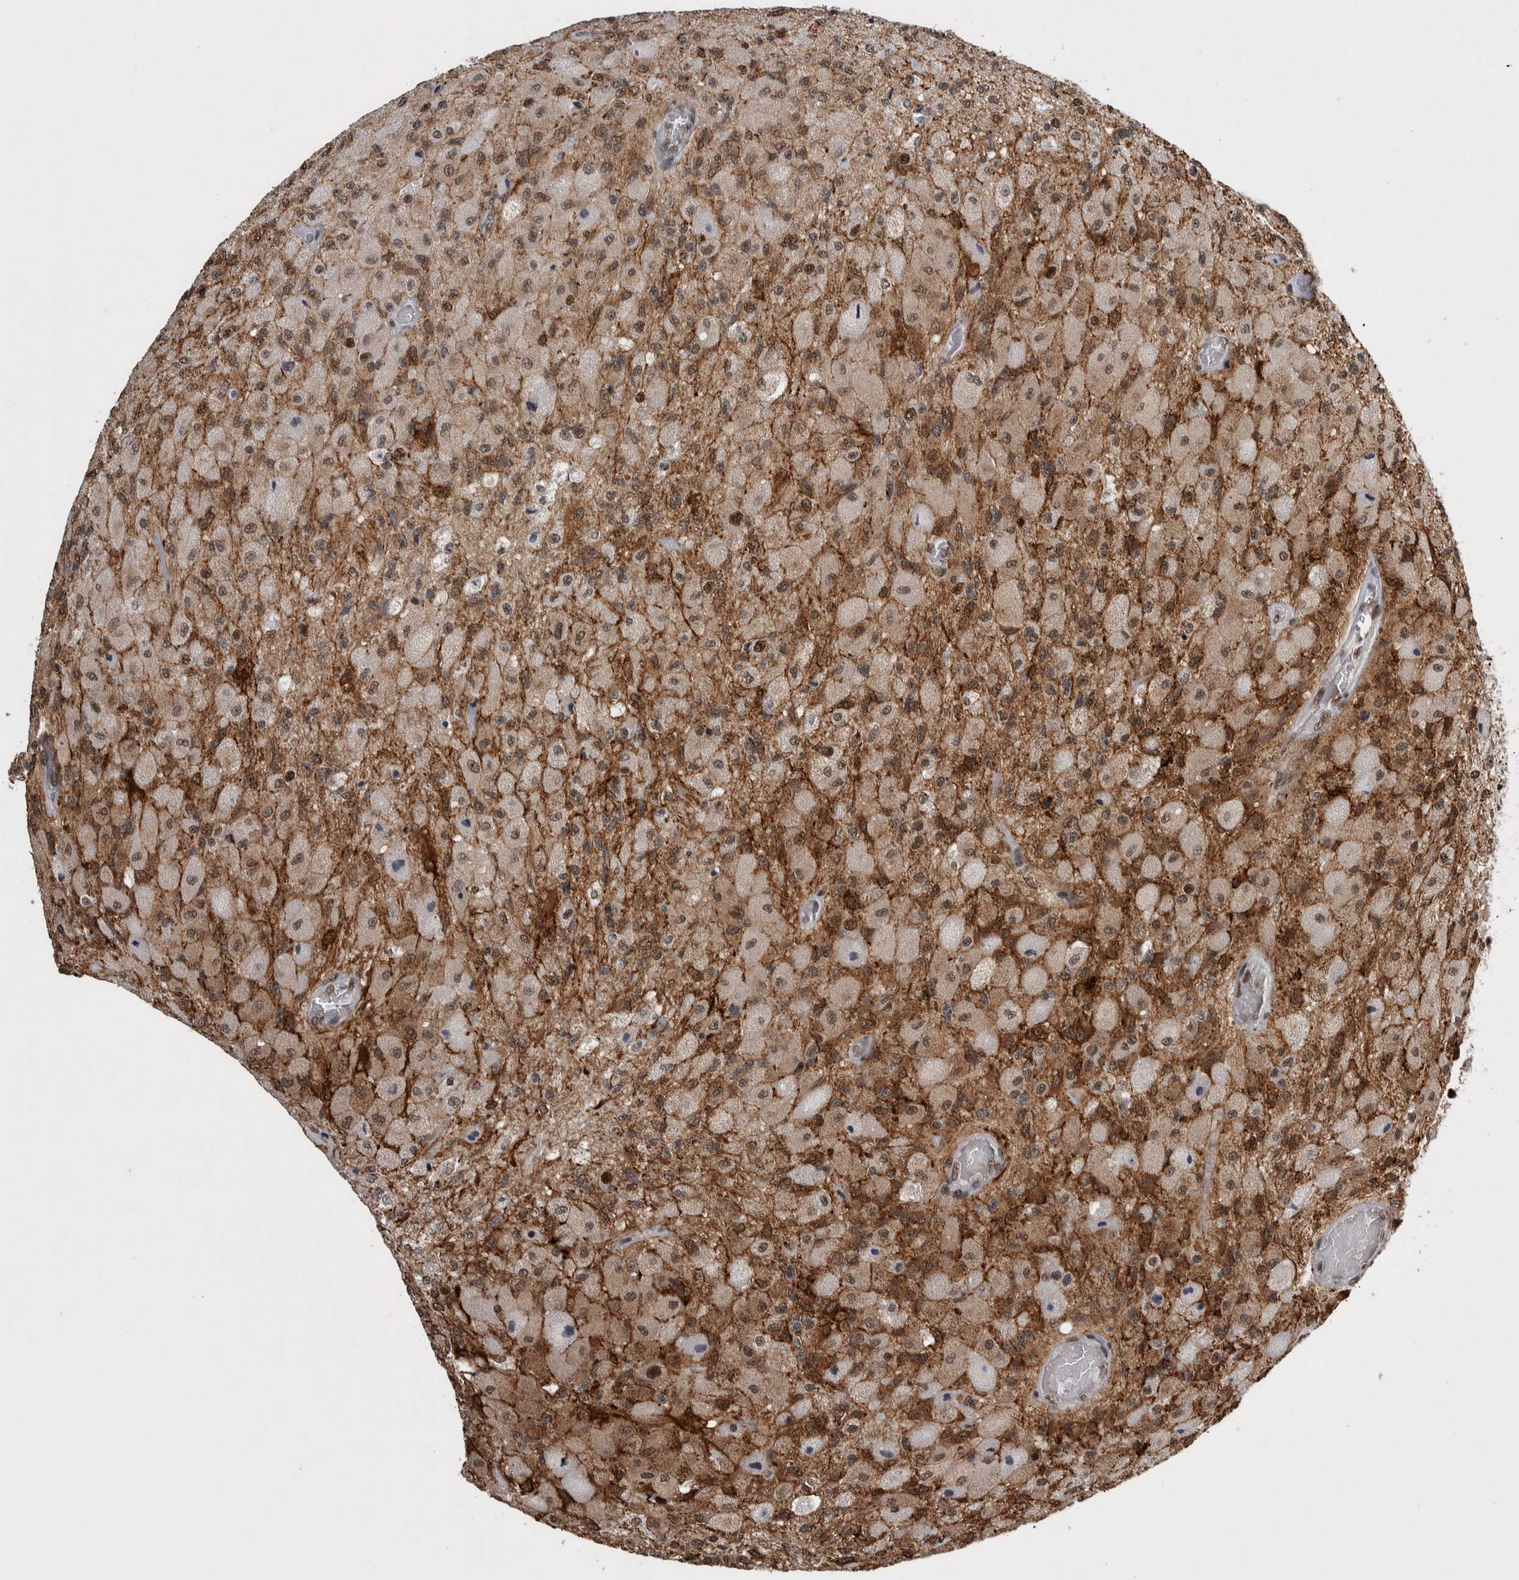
{"staining": {"intensity": "moderate", "quantity": ">75%", "location": "nuclear"}, "tissue": "glioma", "cell_type": "Tumor cells", "image_type": "cancer", "snomed": [{"axis": "morphology", "description": "Normal tissue, NOS"}, {"axis": "morphology", "description": "Glioma, malignant, High grade"}, {"axis": "topography", "description": "Cerebral cortex"}], "caption": "Protein staining exhibits moderate nuclear positivity in about >75% of tumor cells in glioma.", "gene": "DMTF1", "patient": {"sex": "male", "age": 77}}